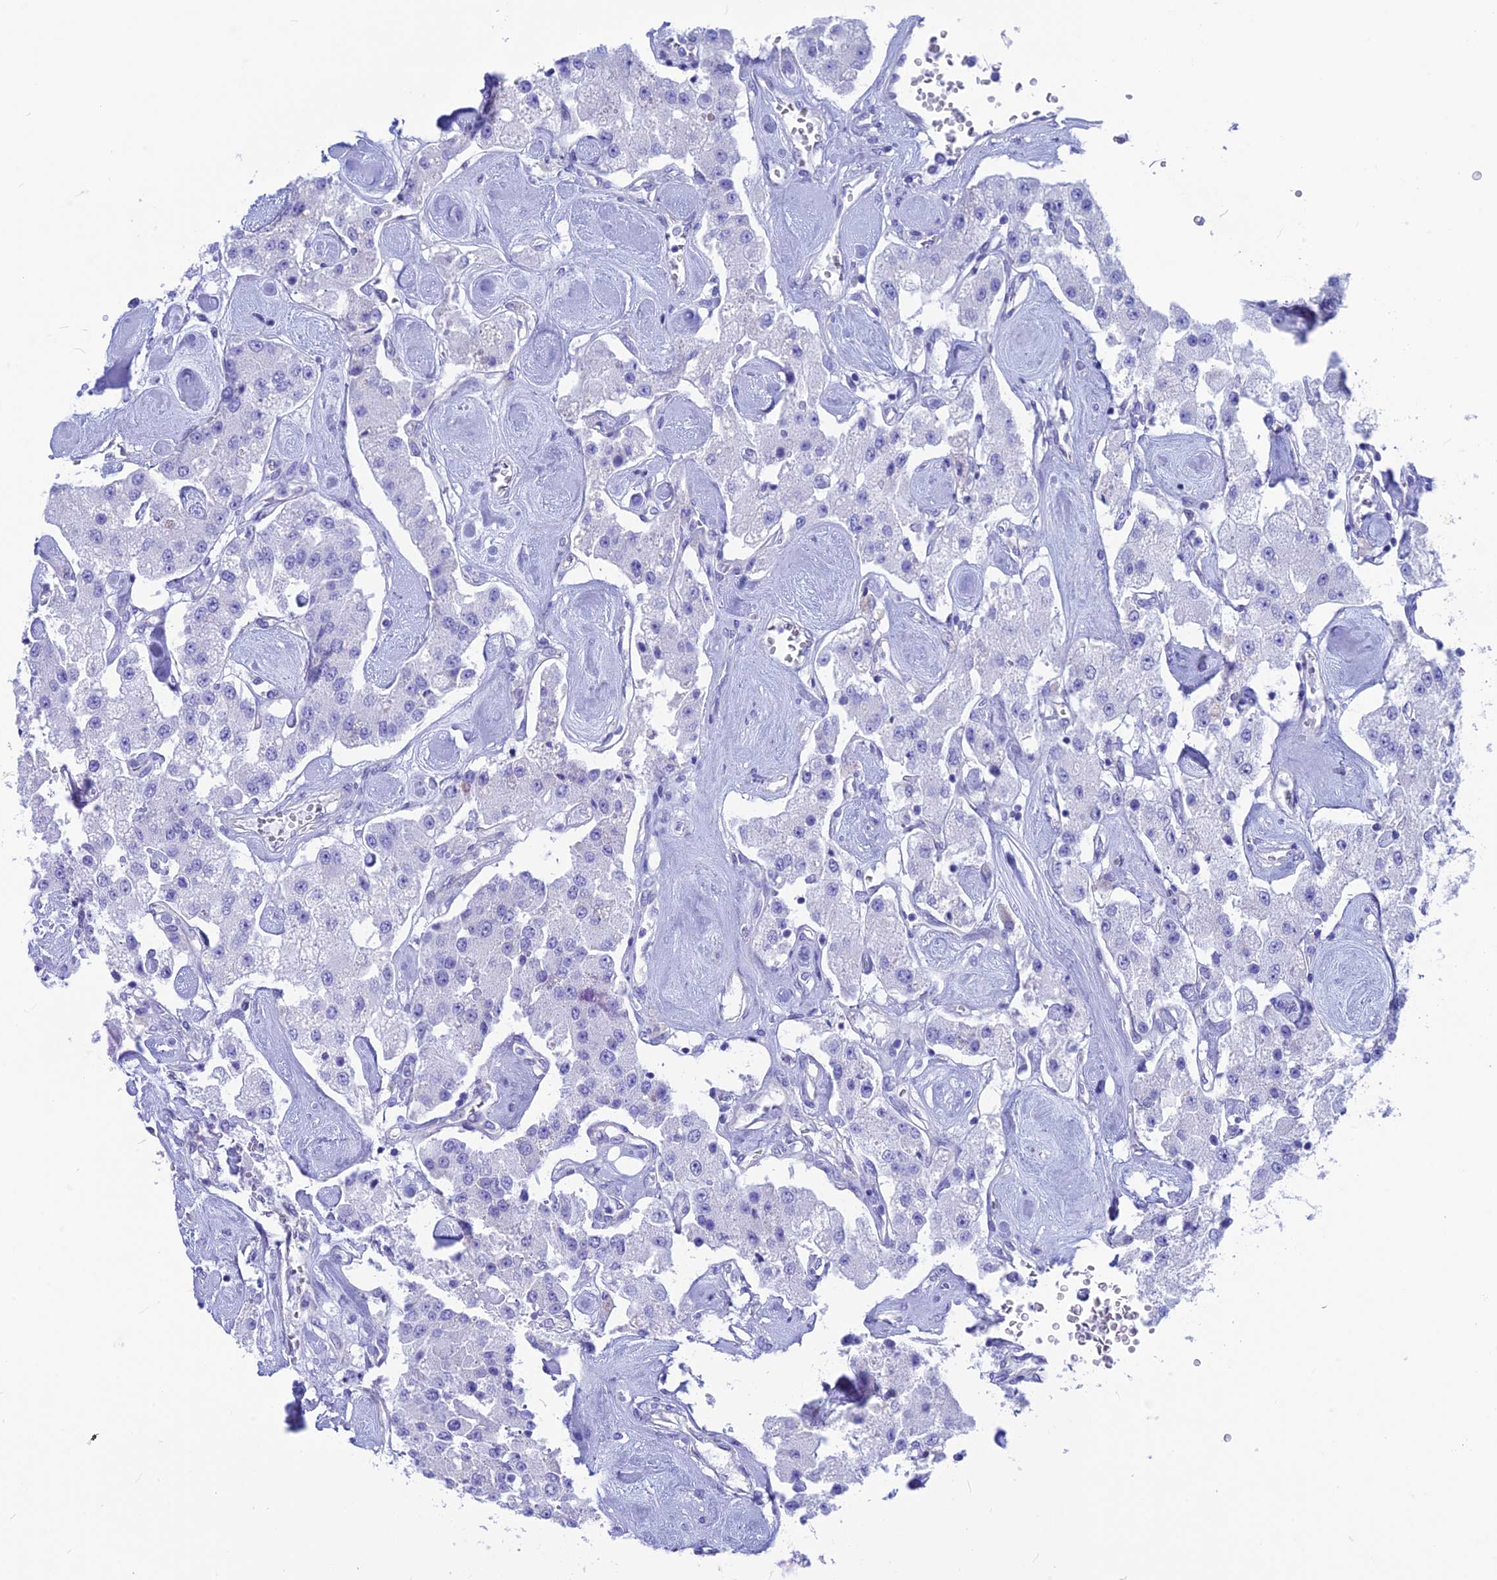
{"staining": {"intensity": "negative", "quantity": "none", "location": "none"}, "tissue": "carcinoid", "cell_type": "Tumor cells", "image_type": "cancer", "snomed": [{"axis": "morphology", "description": "Carcinoid, malignant, NOS"}, {"axis": "topography", "description": "Pancreas"}], "caption": "Carcinoid stained for a protein using immunohistochemistry demonstrates no staining tumor cells.", "gene": "GNGT2", "patient": {"sex": "male", "age": 41}}